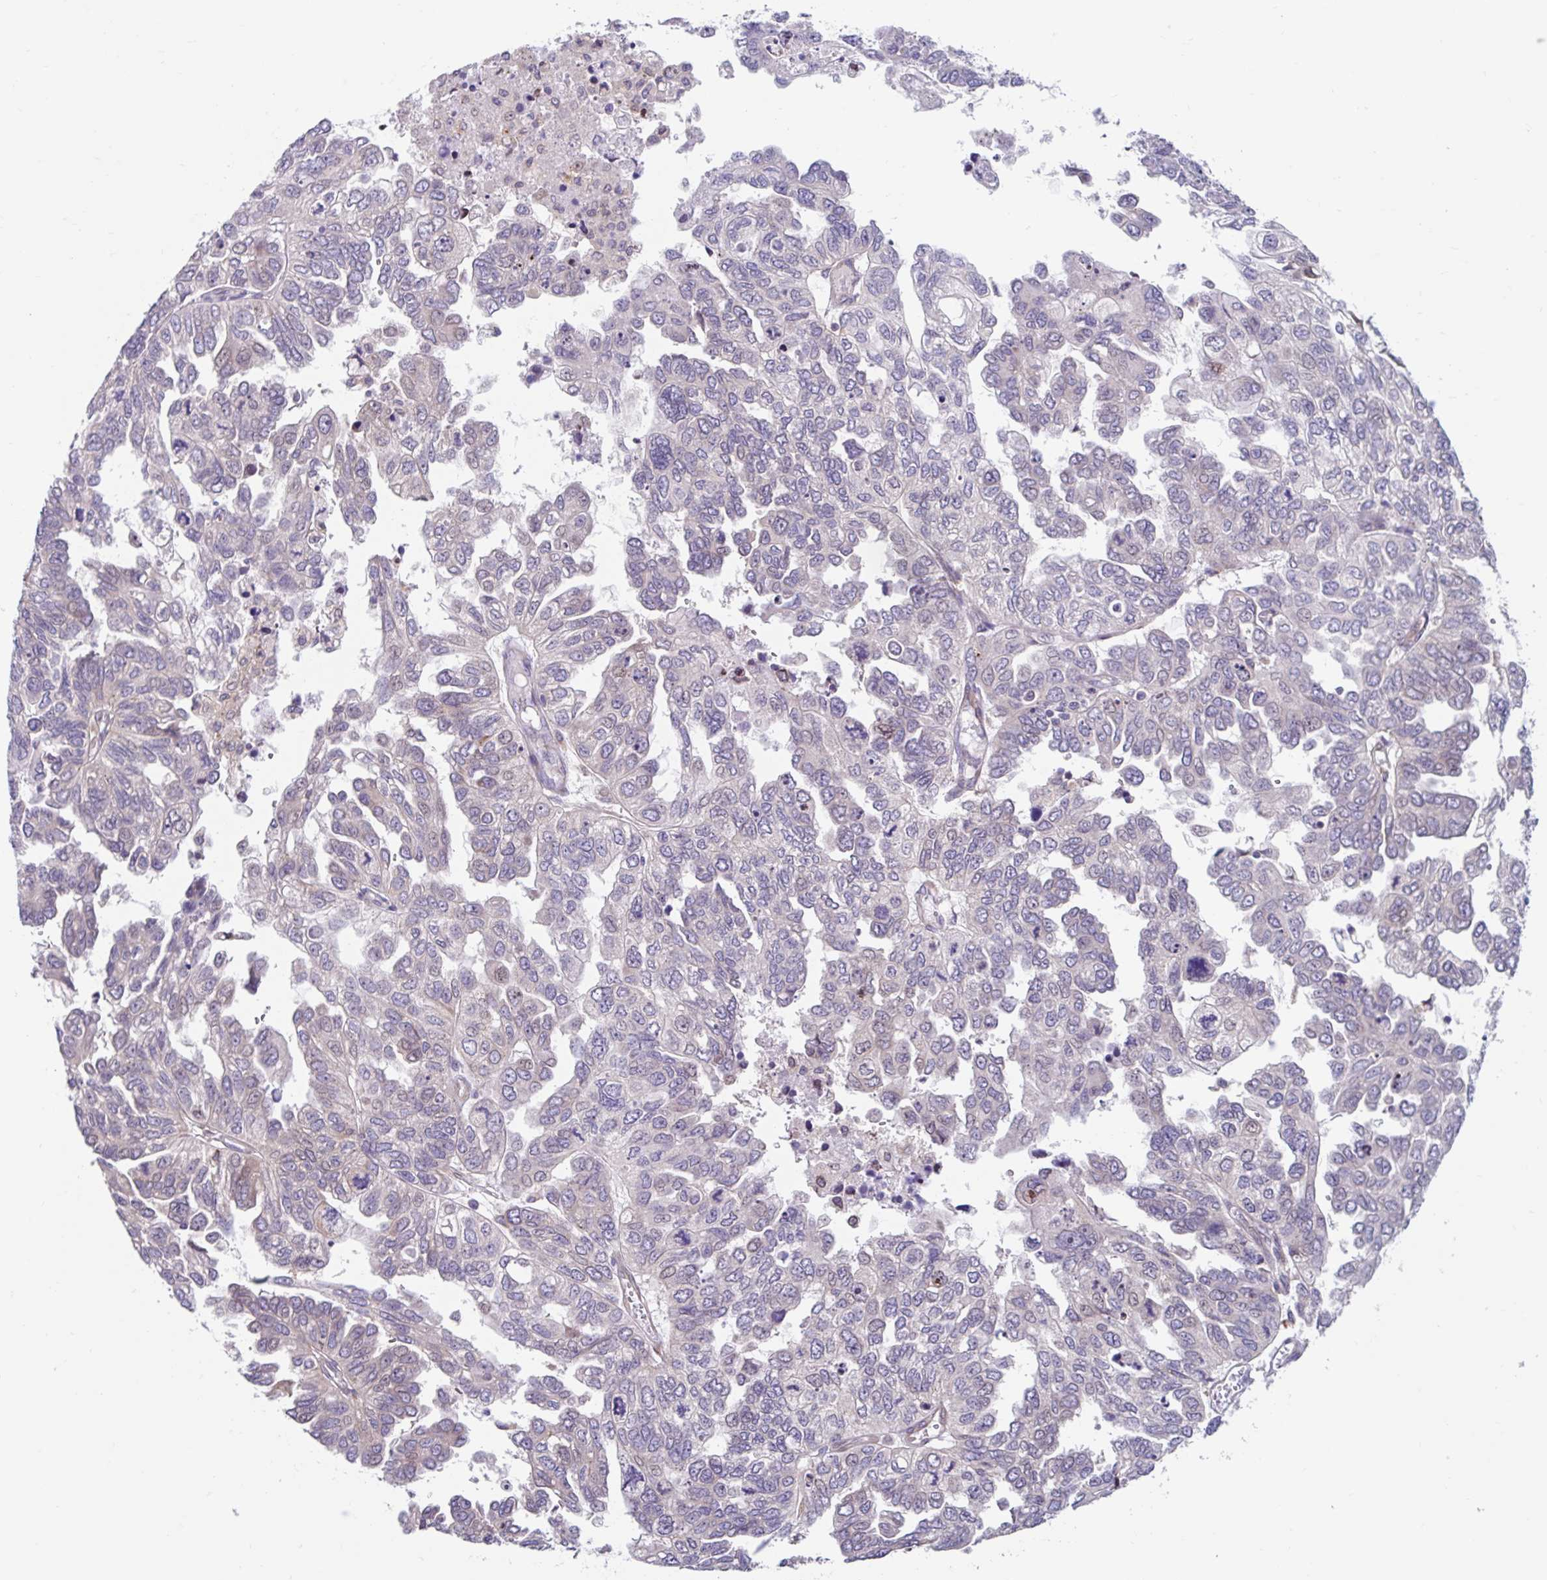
{"staining": {"intensity": "negative", "quantity": "none", "location": "none"}, "tissue": "ovarian cancer", "cell_type": "Tumor cells", "image_type": "cancer", "snomed": [{"axis": "morphology", "description": "Cystadenocarcinoma, serous, NOS"}, {"axis": "topography", "description": "Ovary"}], "caption": "This is a photomicrograph of immunohistochemistry (IHC) staining of ovarian cancer (serous cystadenocarcinoma), which shows no staining in tumor cells.", "gene": "NT5C1B", "patient": {"sex": "female", "age": 53}}